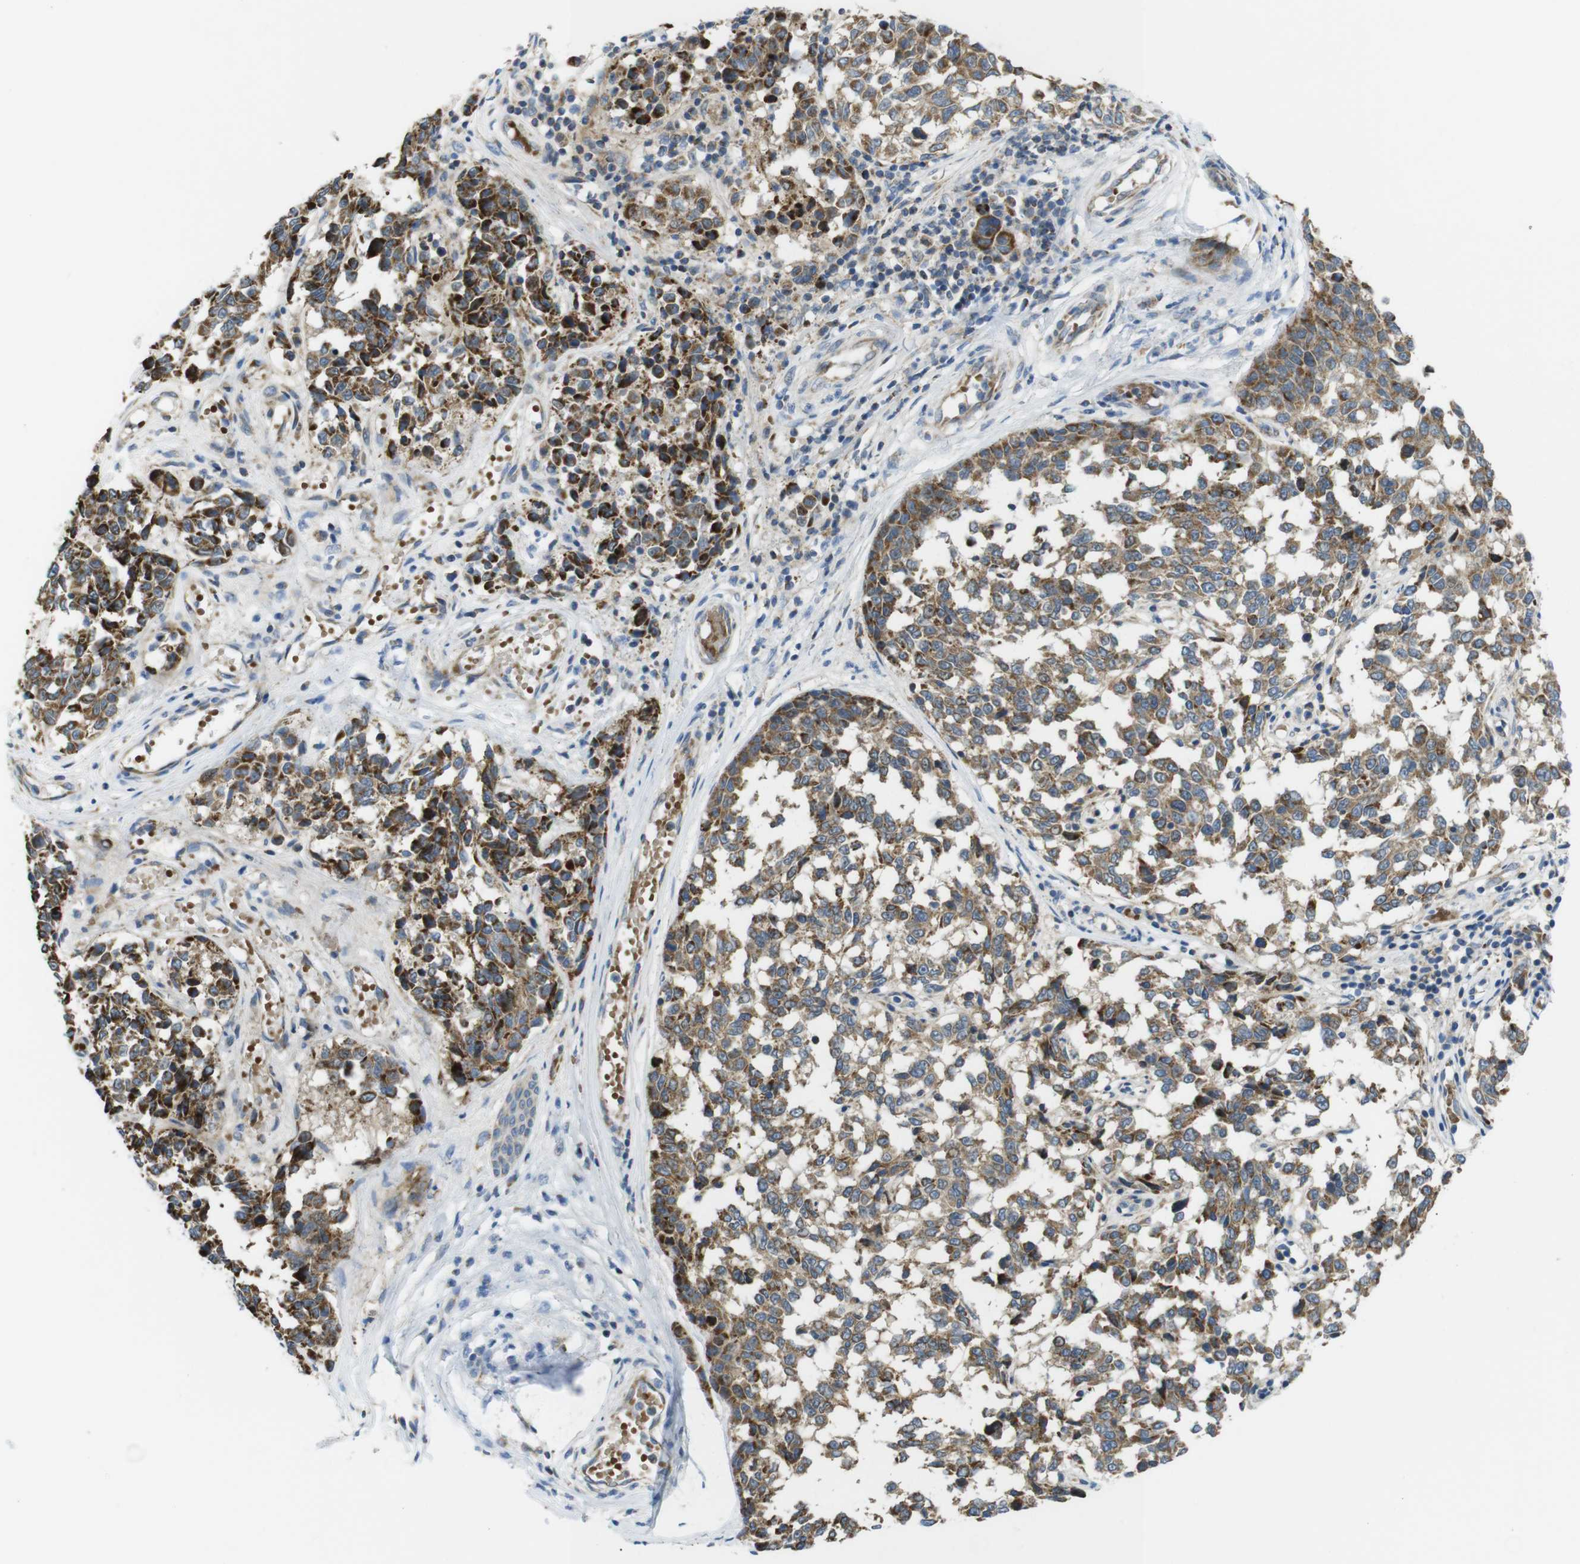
{"staining": {"intensity": "moderate", "quantity": ">75%", "location": "cytoplasmic/membranous"}, "tissue": "melanoma", "cell_type": "Tumor cells", "image_type": "cancer", "snomed": [{"axis": "morphology", "description": "Malignant melanoma, NOS"}, {"axis": "topography", "description": "Skin"}], "caption": "A micrograph of human melanoma stained for a protein demonstrates moderate cytoplasmic/membranous brown staining in tumor cells.", "gene": "MARCHF1", "patient": {"sex": "female", "age": 64}}